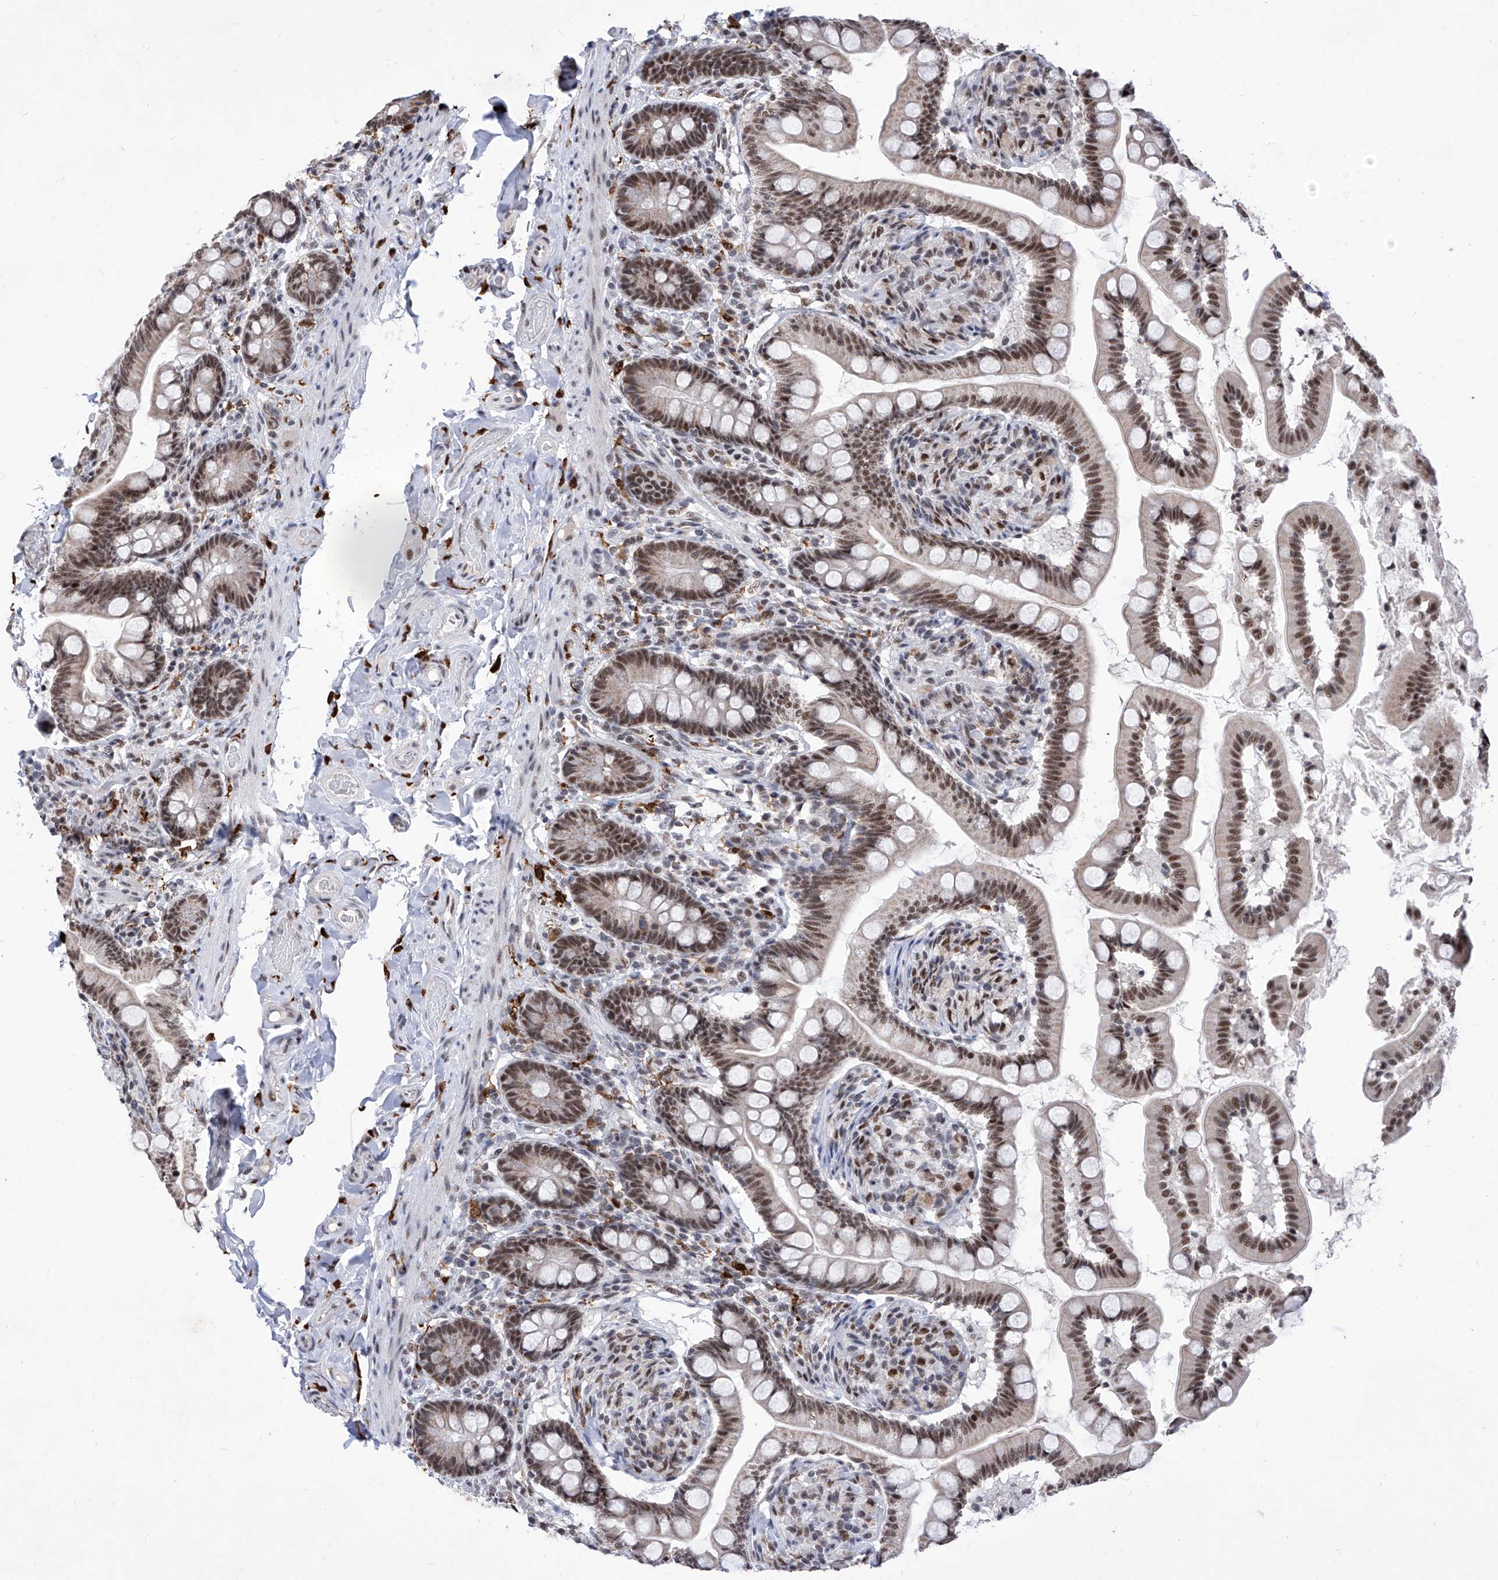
{"staining": {"intensity": "strong", "quantity": ">75%", "location": "nuclear"}, "tissue": "small intestine", "cell_type": "Glandular cells", "image_type": "normal", "snomed": [{"axis": "morphology", "description": "Normal tissue, NOS"}, {"axis": "topography", "description": "Small intestine"}], "caption": "Immunohistochemical staining of unremarkable small intestine displays >75% levels of strong nuclear protein expression in about >75% of glandular cells. (DAB = brown stain, brightfield microscopy at high magnification).", "gene": "PHF5A", "patient": {"sex": "female", "age": 64}}